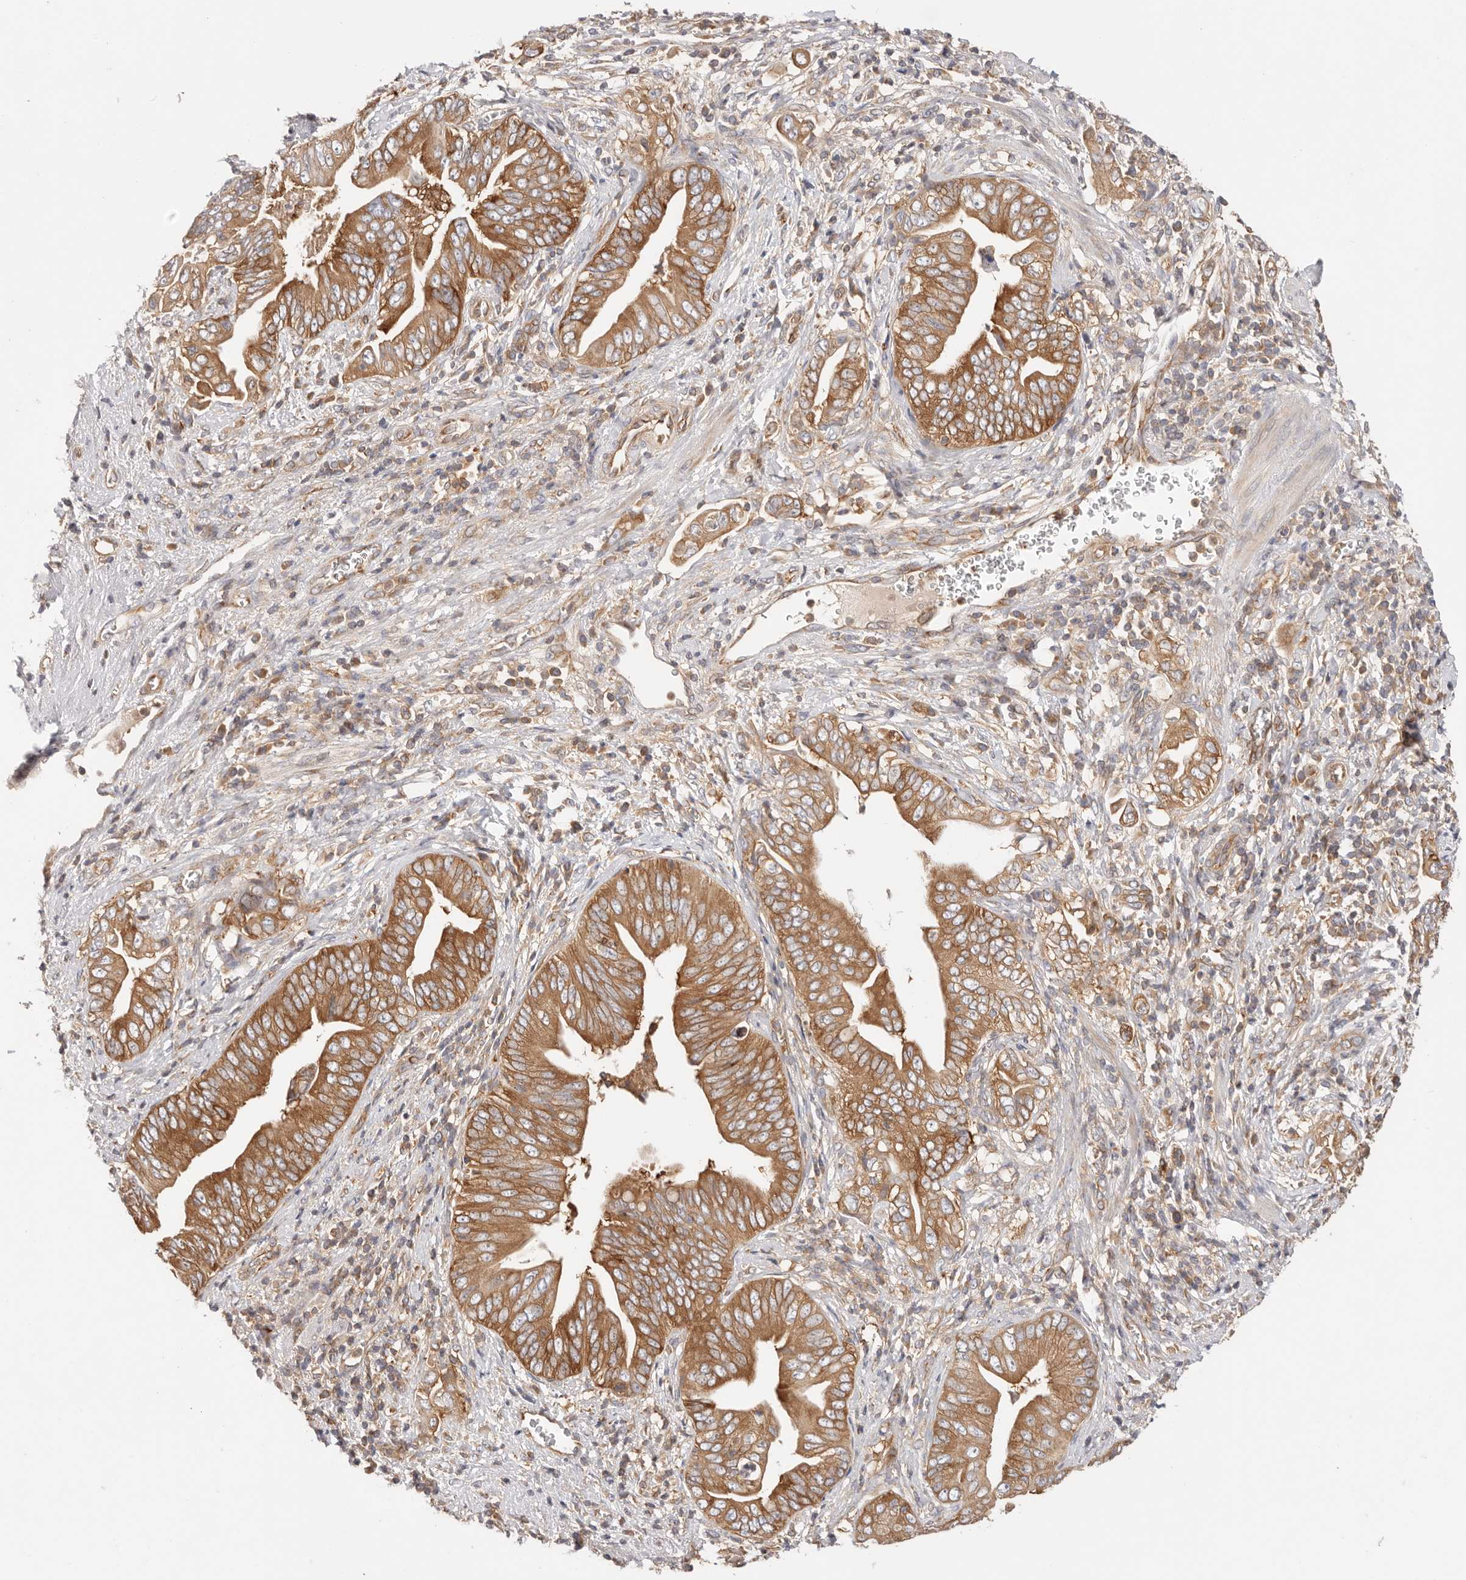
{"staining": {"intensity": "strong", "quantity": ">75%", "location": "cytoplasmic/membranous"}, "tissue": "pancreatic cancer", "cell_type": "Tumor cells", "image_type": "cancer", "snomed": [{"axis": "morphology", "description": "Adenocarcinoma, NOS"}, {"axis": "topography", "description": "Pancreas"}], "caption": "Human pancreatic cancer stained with a protein marker exhibits strong staining in tumor cells.", "gene": "KCMF1", "patient": {"sex": "male", "age": 75}}